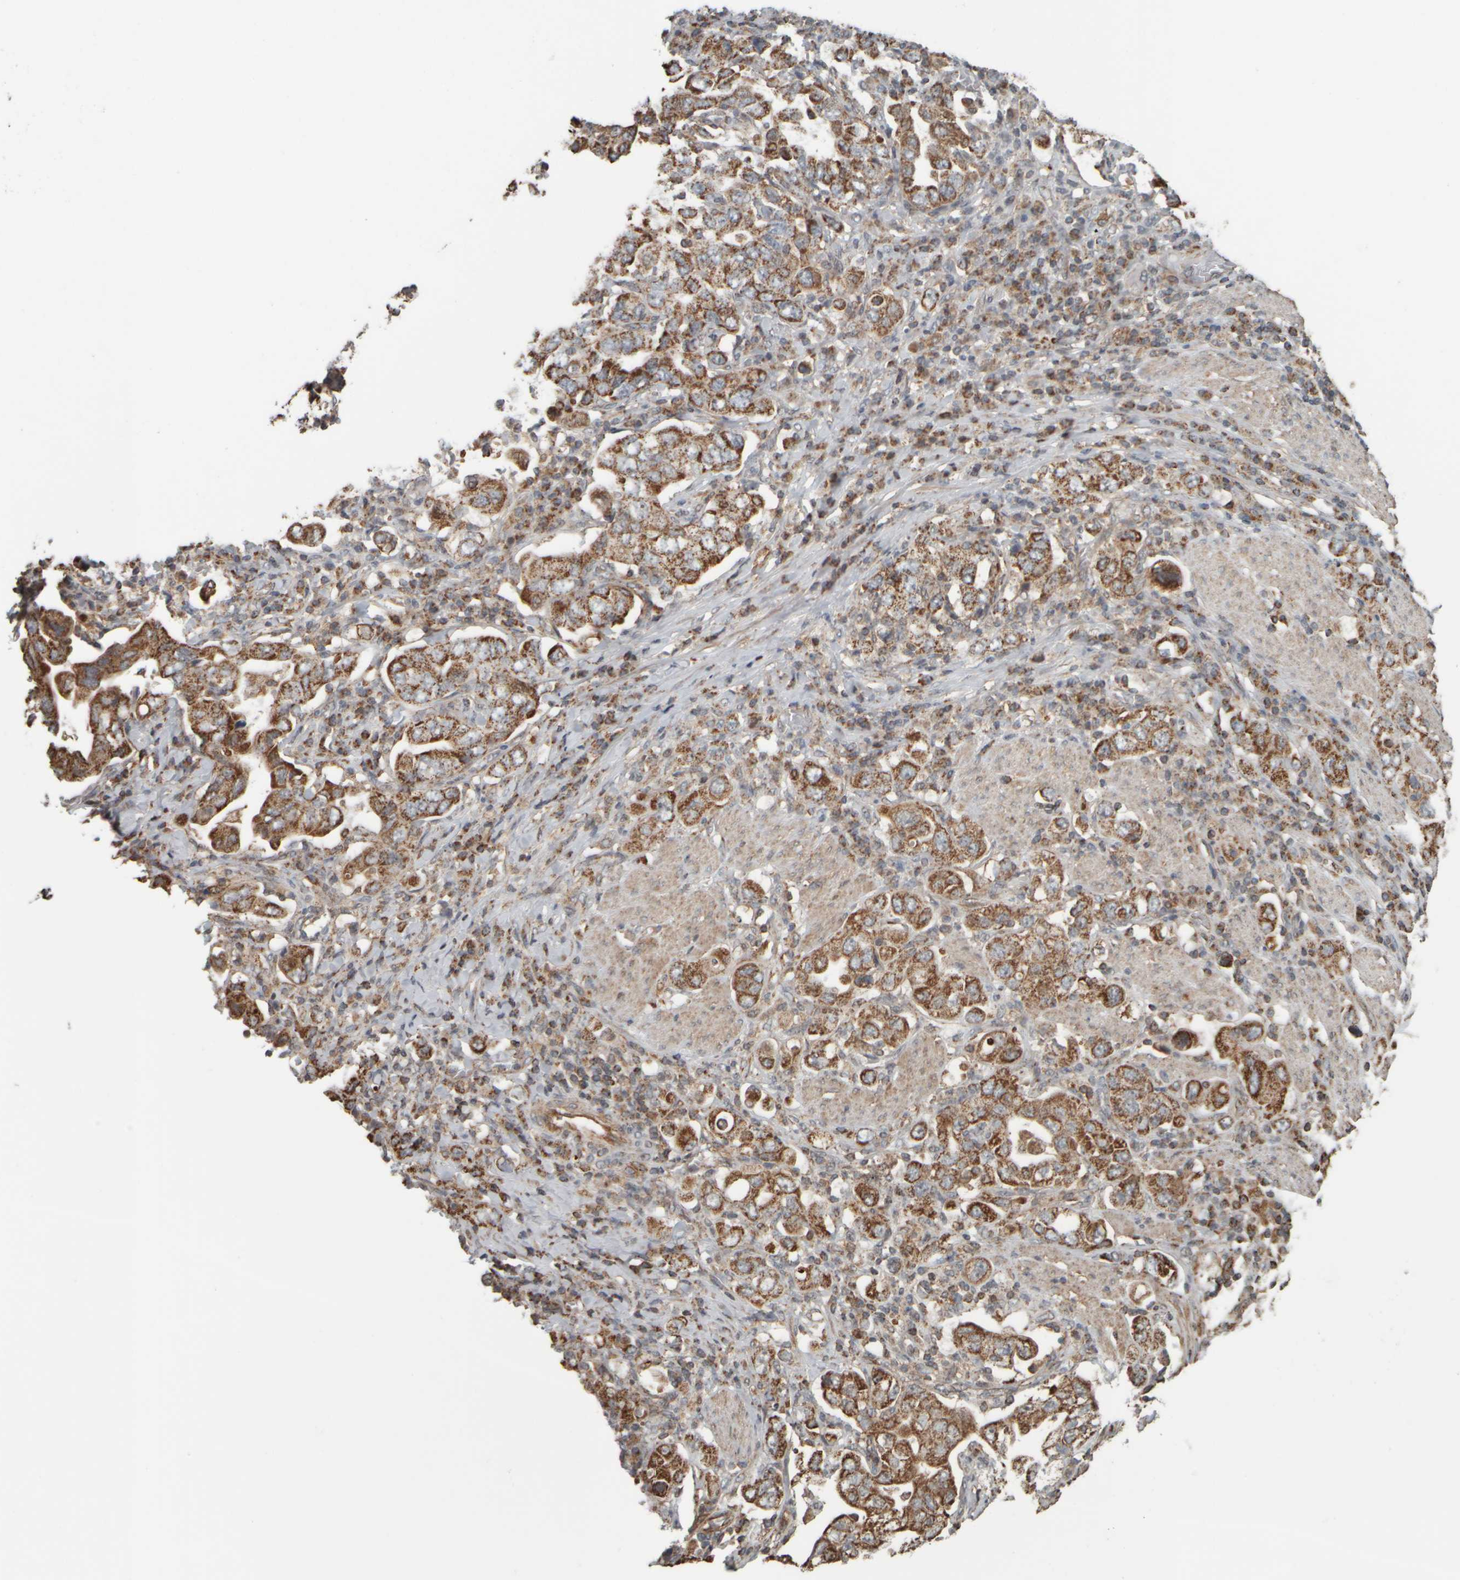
{"staining": {"intensity": "moderate", "quantity": ">75%", "location": "cytoplasmic/membranous"}, "tissue": "stomach cancer", "cell_type": "Tumor cells", "image_type": "cancer", "snomed": [{"axis": "morphology", "description": "Adenocarcinoma, NOS"}, {"axis": "topography", "description": "Stomach, upper"}], "caption": "DAB immunohistochemical staining of stomach cancer (adenocarcinoma) reveals moderate cytoplasmic/membranous protein expression in about >75% of tumor cells.", "gene": "APBB2", "patient": {"sex": "male", "age": 62}}